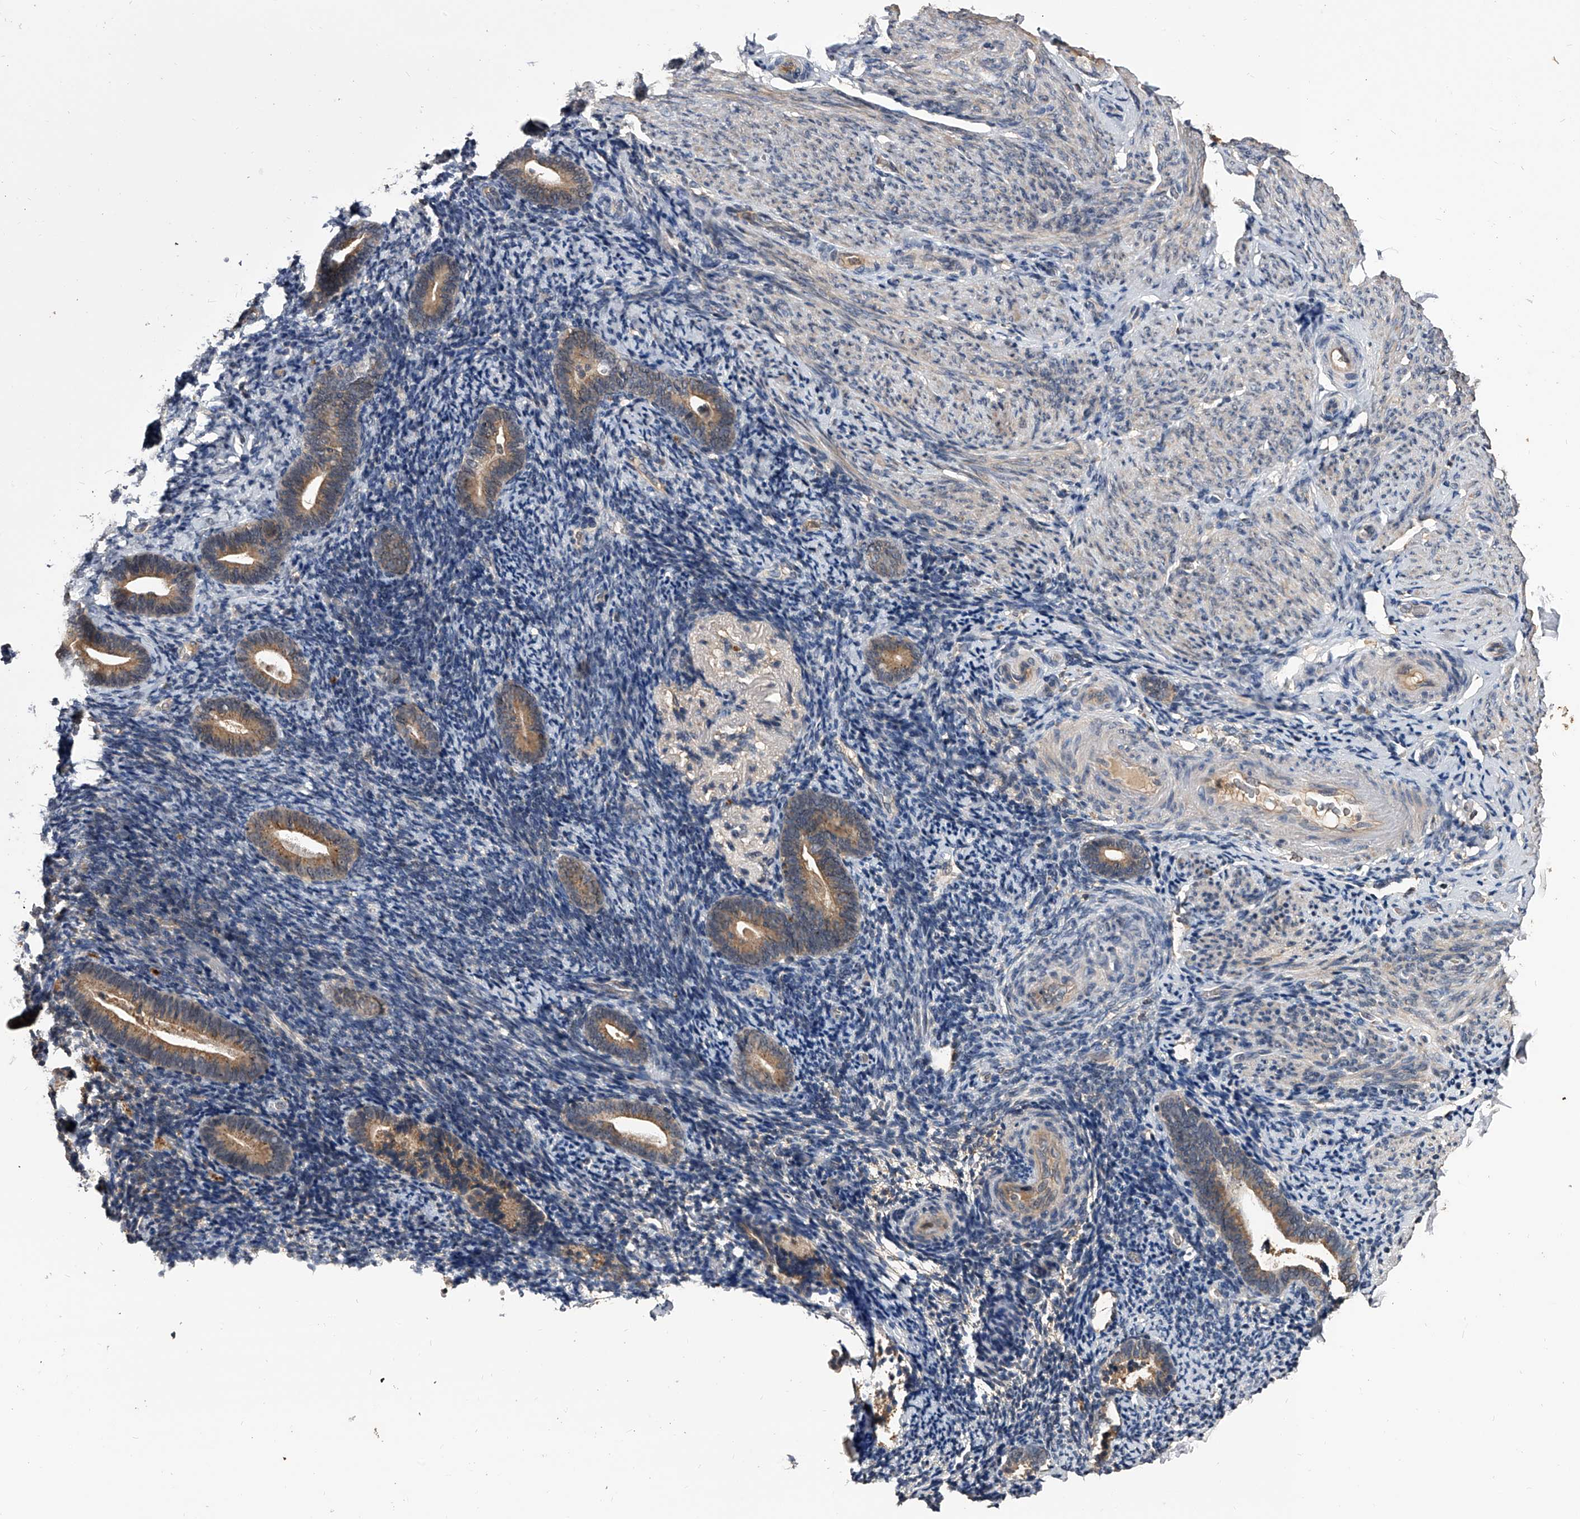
{"staining": {"intensity": "negative", "quantity": "none", "location": "none"}, "tissue": "endometrium", "cell_type": "Cells in endometrial stroma", "image_type": "normal", "snomed": [{"axis": "morphology", "description": "Normal tissue, NOS"}, {"axis": "topography", "description": "Endometrium"}], "caption": "Photomicrograph shows no significant protein staining in cells in endometrial stroma of normal endometrium. (Brightfield microscopy of DAB IHC at high magnification).", "gene": "EFCAB7", "patient": {"sex": "female", "age": 51}}